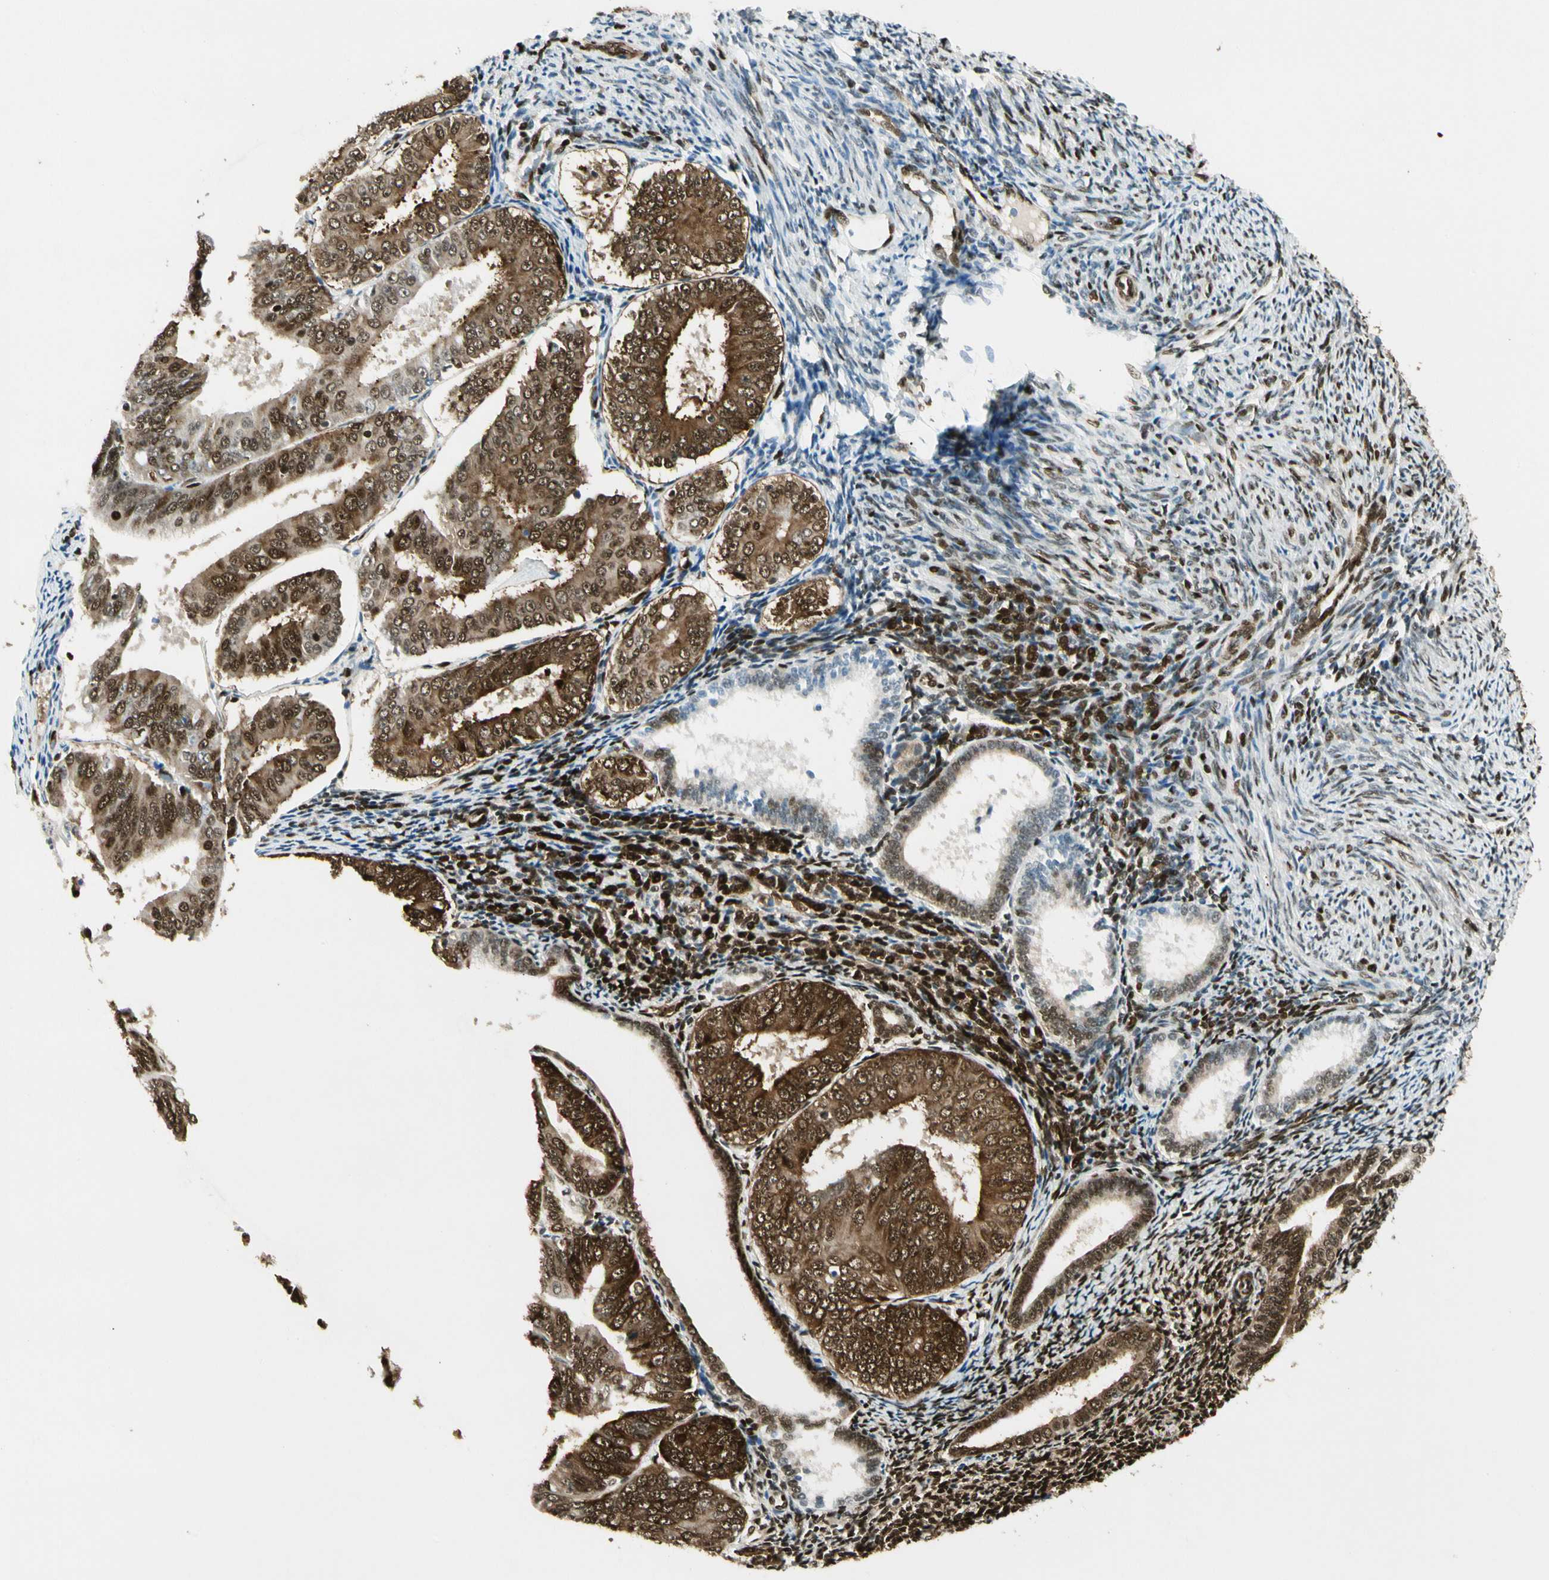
{"staining": {"intensity": "strong", "quantity": ">75%", "location": "cytoplasmic/membranous,nuclear"}, "tissue": "endometrial cancer", "cell_type": "Tumor cells", "image_type": "cancer", "snomed": [{"axis": "morphology", "description": "Adenocarcinoma, NOS"}, {"axis": "topography", "description": "Endometrium"}], "caption": "Immunohistochemistry (IHC) photomicrograph of human endometrial adenocarcinoma stained for a protein (brown), which exhibits high levels of strong cytoplasmic/membranous and nuclear expression in about >75% of tumor cells.", "gene": "FUS", "patient": {"sex": "female", "age": 63}}